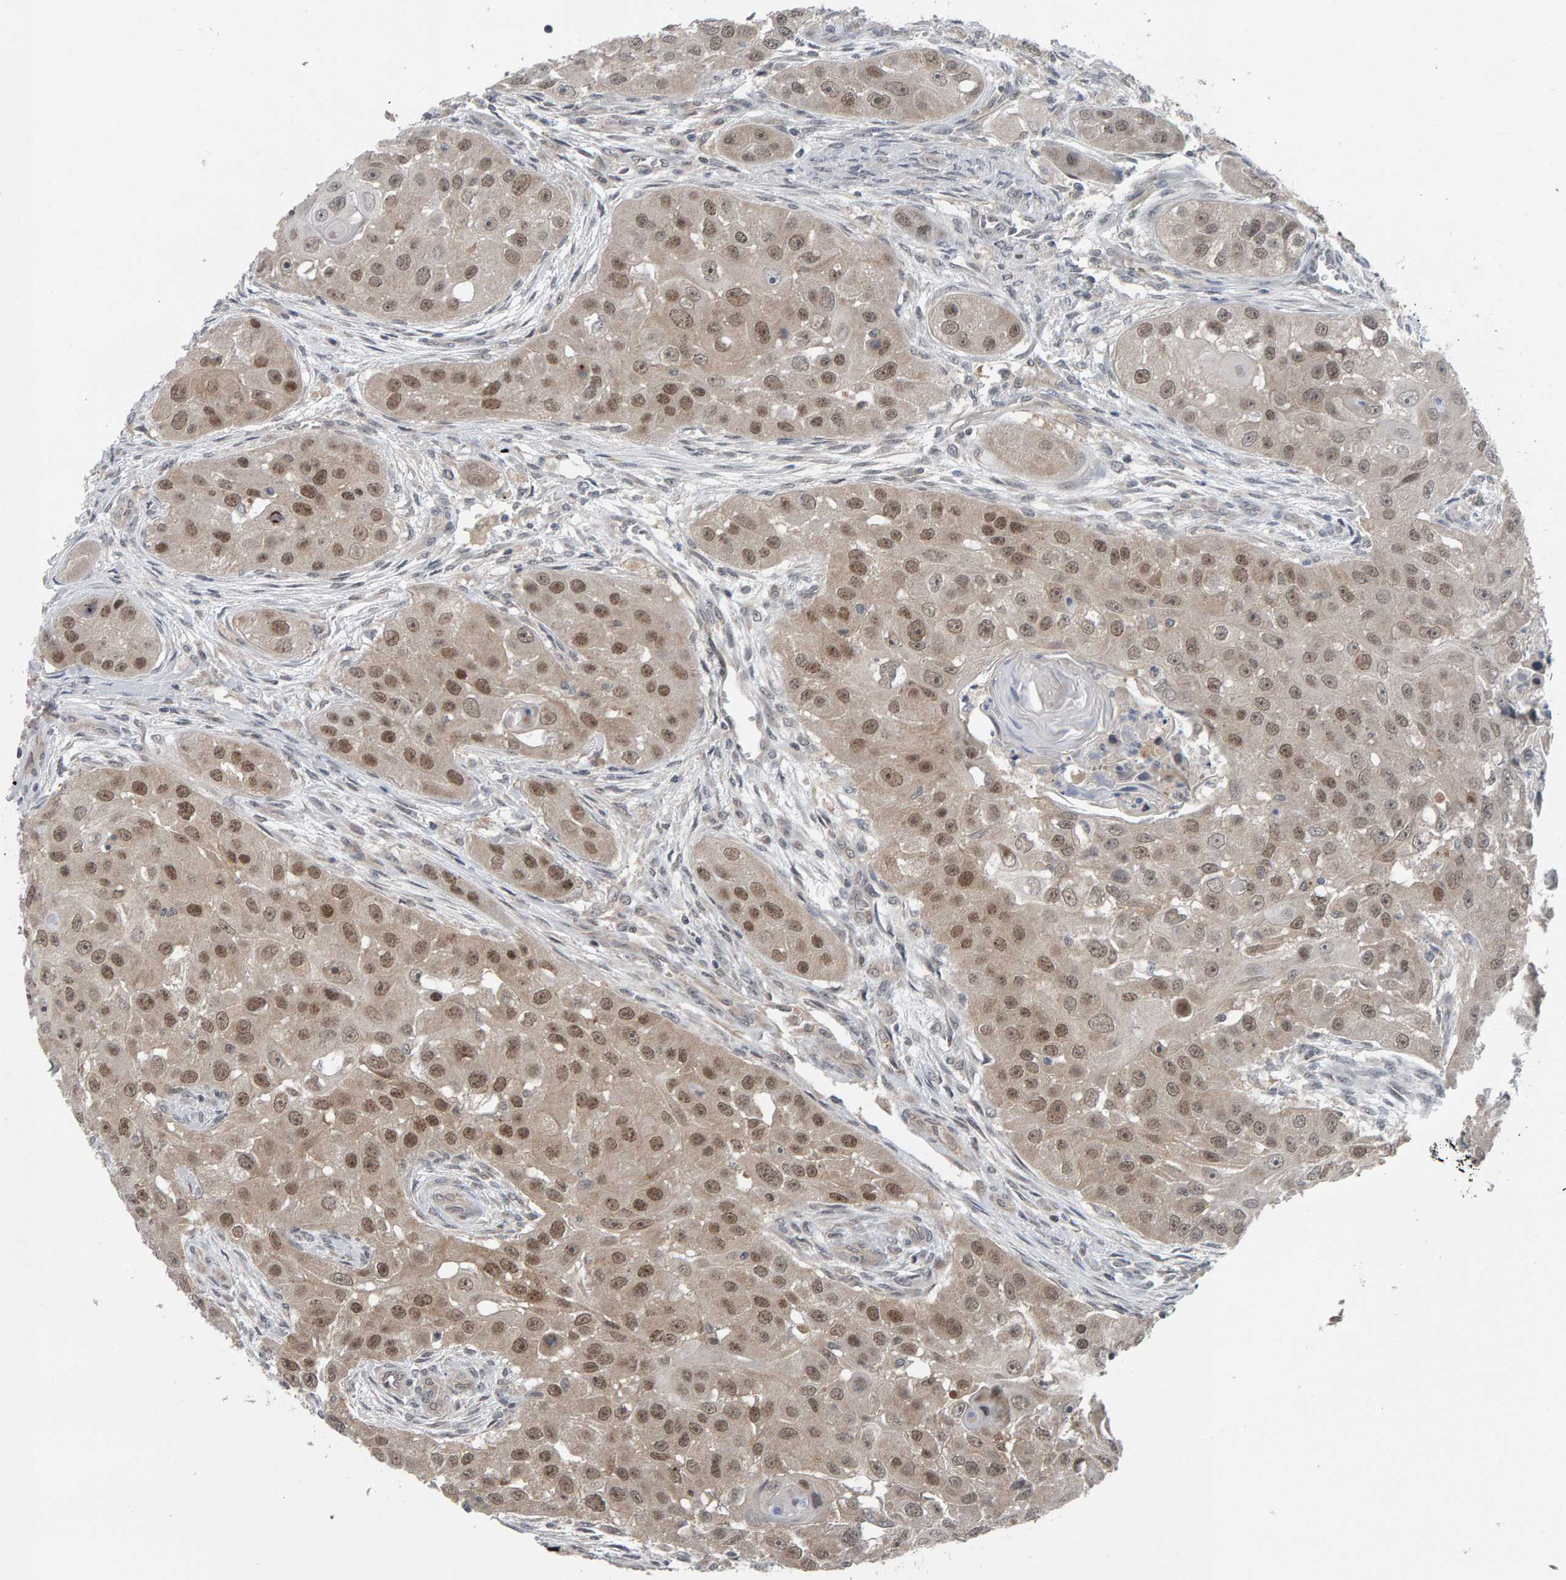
{"staining": {"intensity": "weak", "quantity": ">75%", "location": "cytoplasmic/membranous,nuclear"}, "tissue": "head and neck cancer", "cell_type": "Tumor cells", "image_type": "cancer", "snomed": [{"axis": "morphology", "description": "Normal tissue, NOS"}, {"axis": "morphology", "description": "Squamous cell carcinoma, NOS"}, {"axis": "topography", "description": "Skeletal muscle"}, {"axis": "topography", "description": "Head-Neck"}], "caption": "Head and neck cancer (squamous cell carcinoma) stained with a brown dye reveals weak cytoplasmic/membranous and nuclear positive staining in about >75% of tumor cells.", "gene": "COASY", "patient": {"sex": "male", "age": 51}}